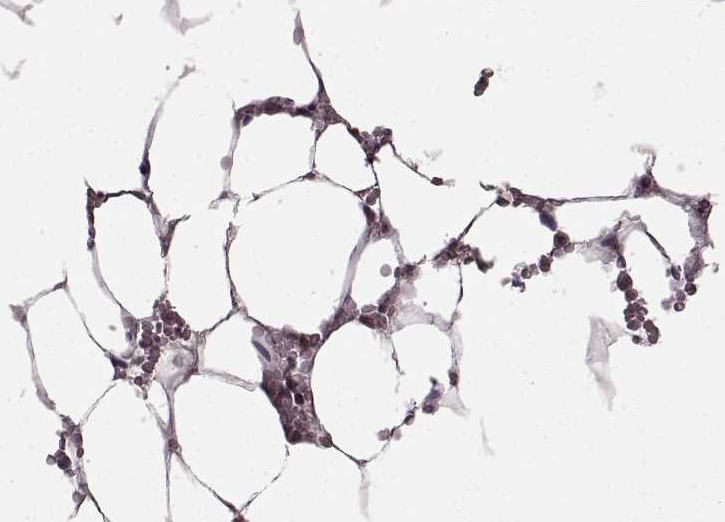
{"staining": {"intensity": "moderate", "quantity": "<25%", "location": "nuclear"}, "tissue": "bone marrow", "cell_type": "Hematopoietic cells", "image_type": "normal", "snomed": [{"axis": "morphology", "description": "Normal tissue, NOS"}, {"axis": "topography", "description": "Bone marrow"}], "caption": "Moderate nuclear staining is appreciated in about <25% of hematopoietic cells in normal bone marrow.", "gene": "FTO", "patient": {"sex": "female", "age": 52}}